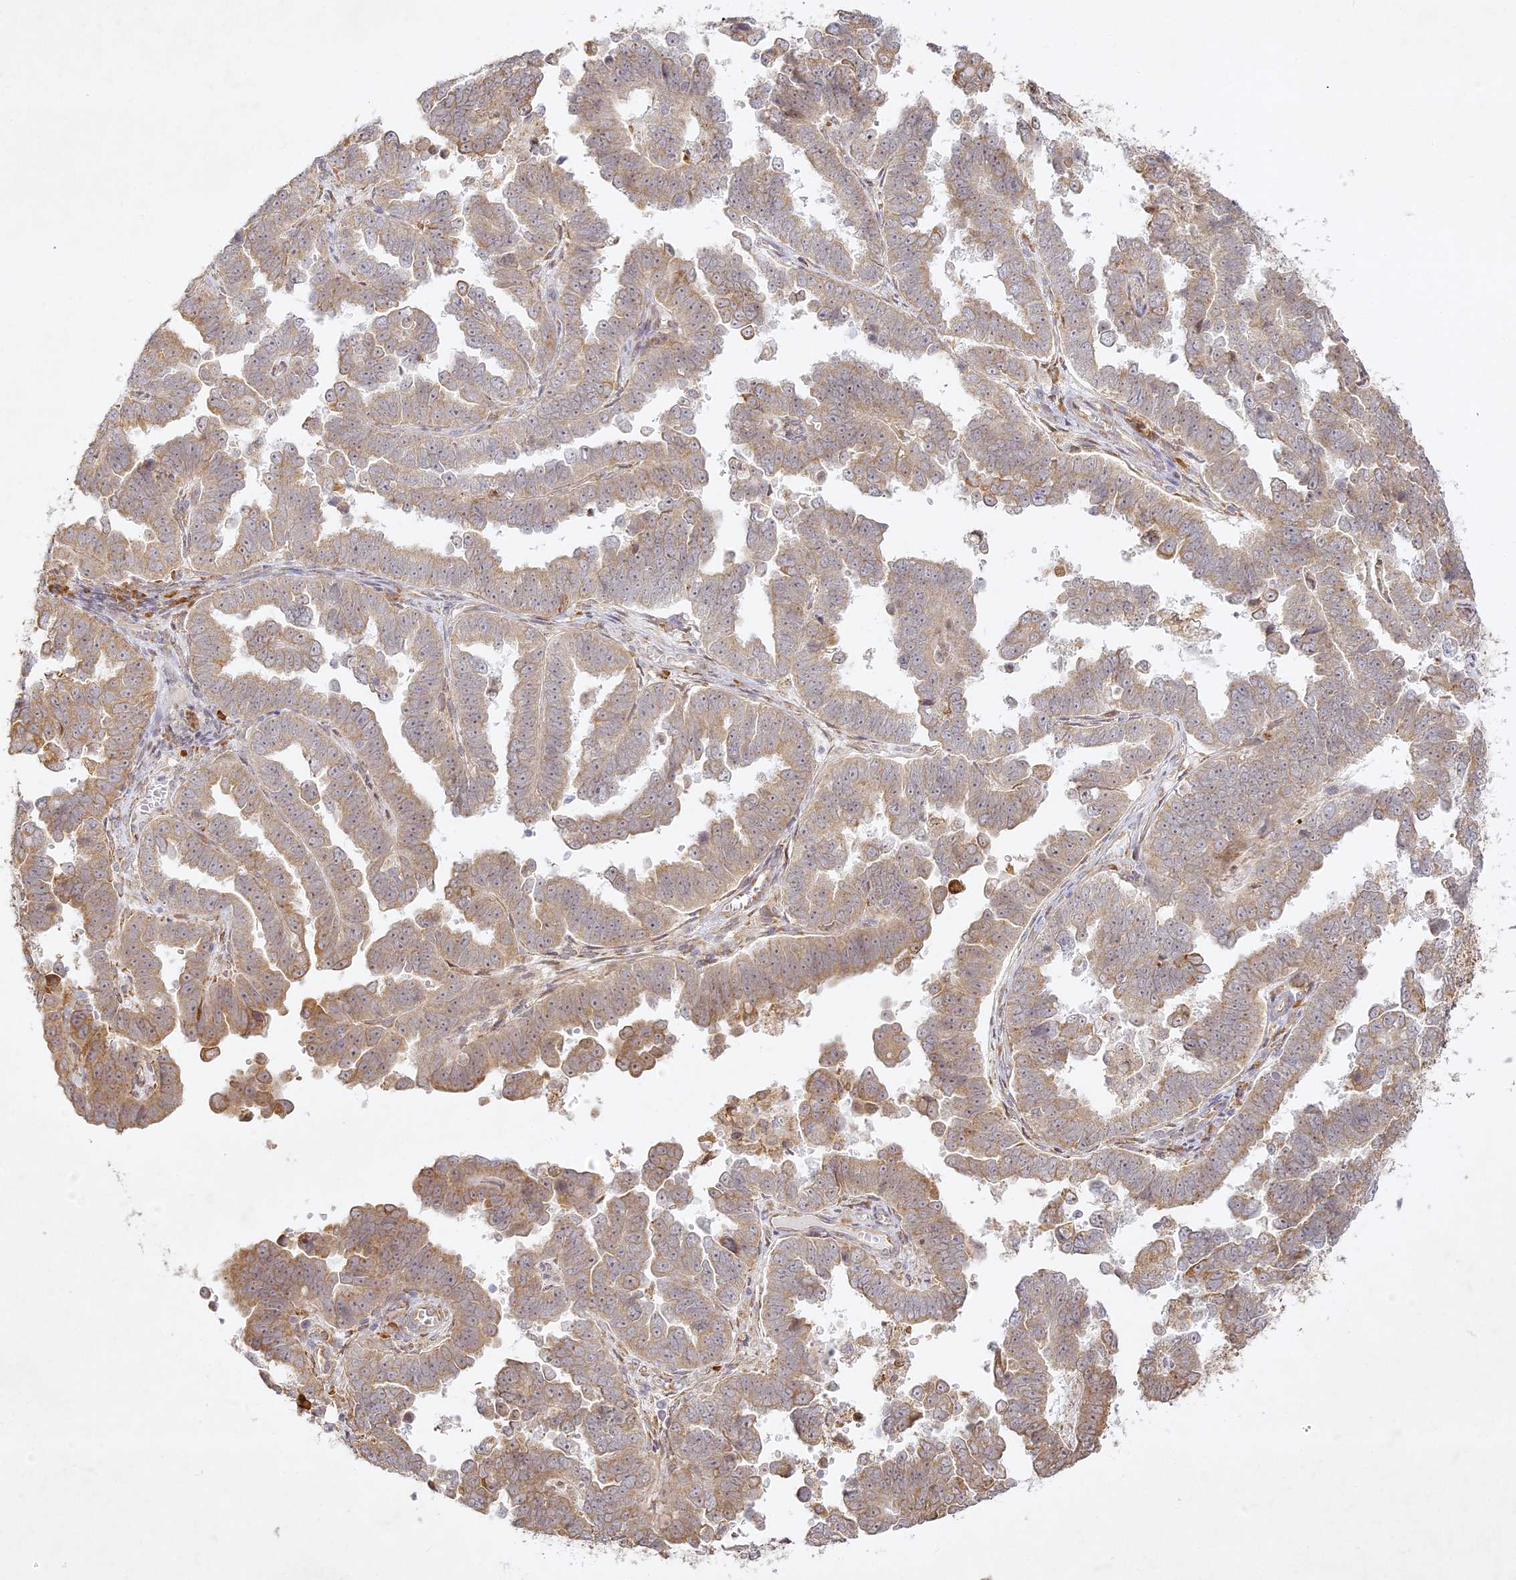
{"staining": {"intensity": "weak", "quantity": ">75%", "location": "cytoplasmic/membranous"}, "tissue": "endometrial cancer", "cell_type": "Tumor cells", "image_type": "cancer", "snomed": [{"axis": "morphology", "description": "Adenocarcinoma, NOS"}, {"axis": "topography", "description": "Endometrium"}], "caption": "This image exhibits endometrial adenocarcinoma stained with immunohistochemistry to label a protein in brown. The cytoplasmic/membranous of tumor cells show weak positivity for the protein. Nuclei are counter-stained blue.", "gene": "SLC30A5", "patient": {"sex": "female", "age": 75}}